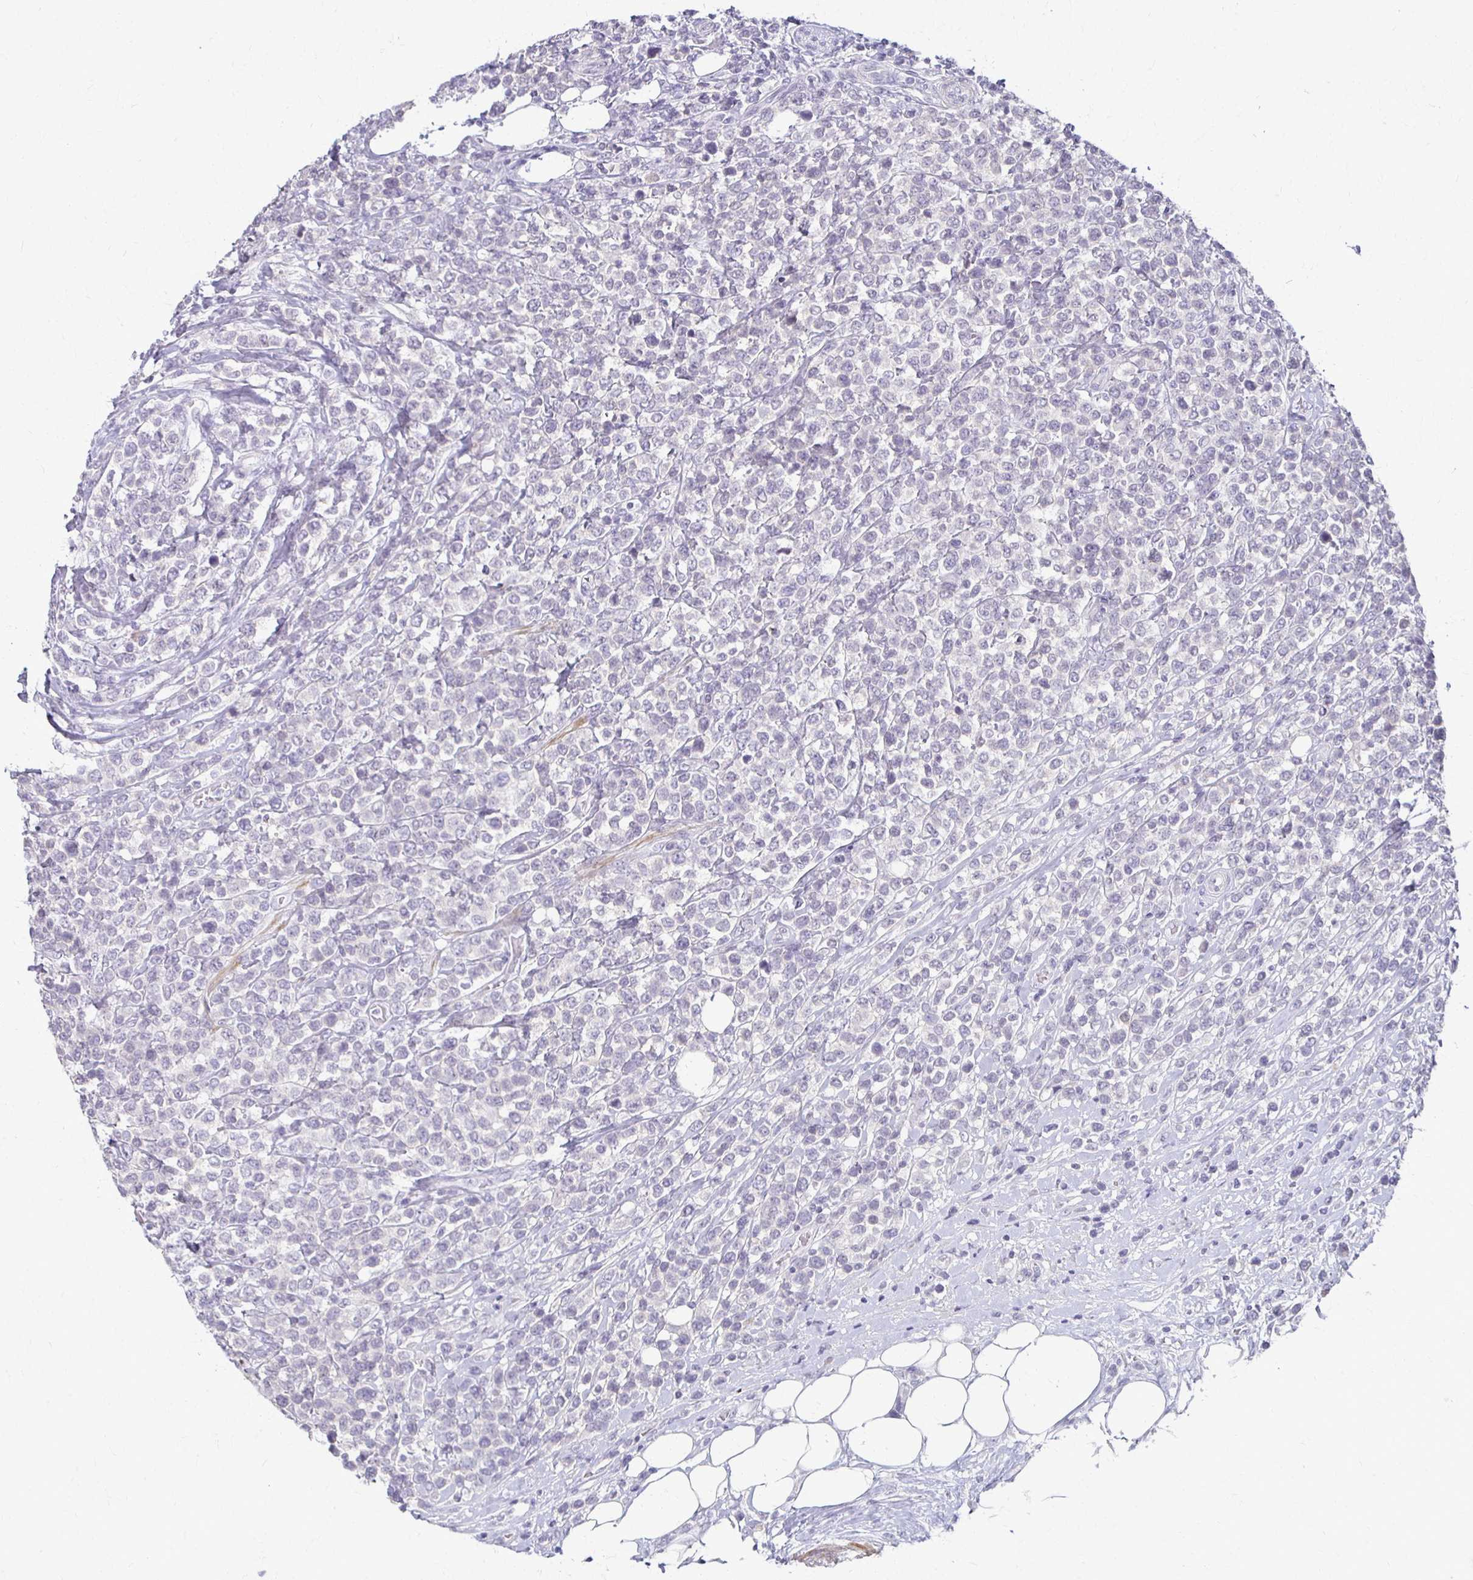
{"staining": {"intensity": "negative", "quantity": "none", "location": "none"}, "tissue": "lymphoma", "cell_type": "Tumor cells", "image_type": "cancer", "snomed": [{"axis": "morphology", "description": "Malignant lymphoma, non-Hodgkin's type, High grade"}, {"axis": "topography", "description": "Soft tissue"}], "caption": "Micrograph shows no protein staining in tumor cells of malignant lymphoma, non-Hodgkin's type (high-grade) tissue.", "gene": "FOXO4", "patient": {"sex": "female", "age": 56}}